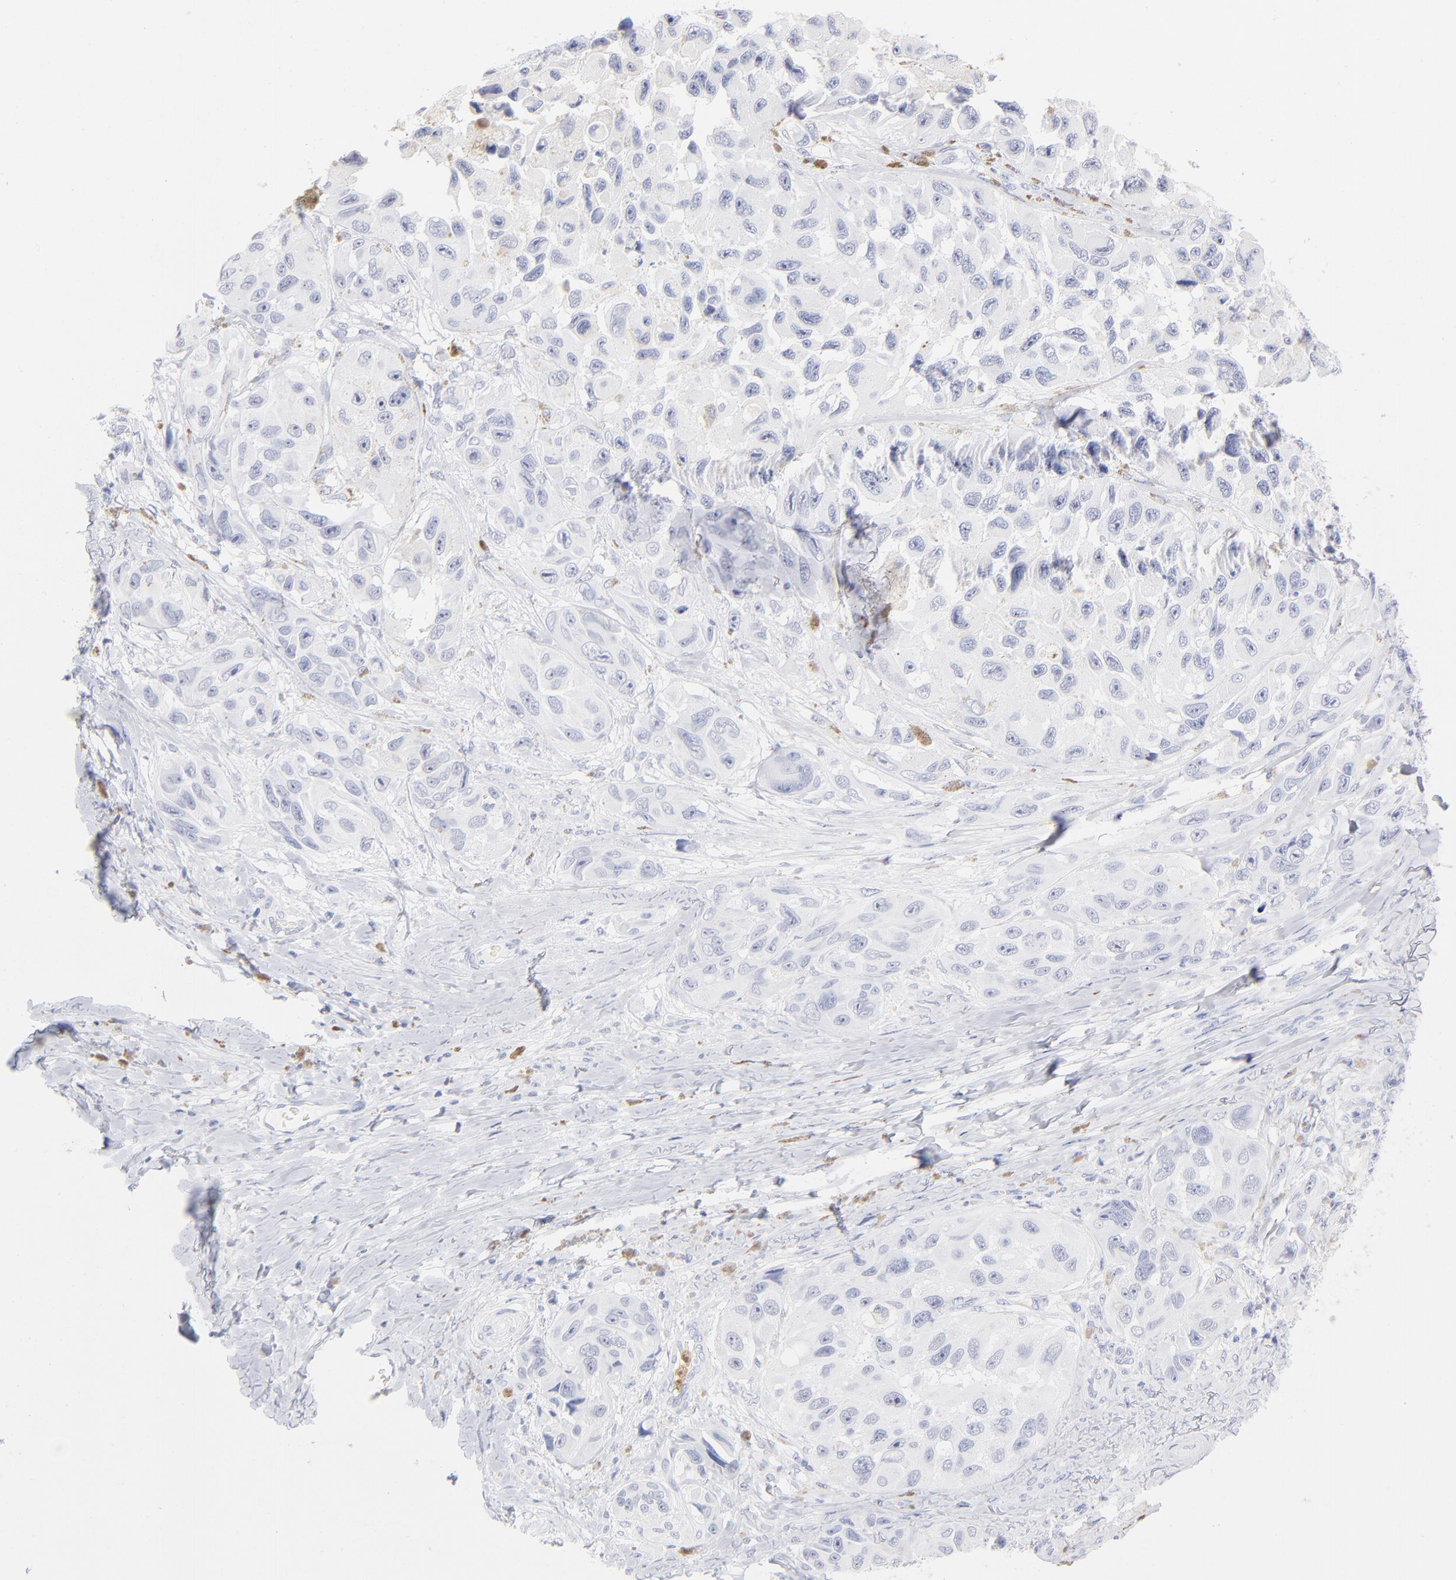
{"staining": {"intensity": "negative", "quantity": "none", "location": "none"}, "tissue": "melanoma", "cell_type": "Tumor cells", "image_type": "cancer", "snomed": [{"axis": "morphology", "description": "Malignant melanoma, NOS"}, {"axis": "topography", "description": "Skin"}], "caption": "Malignant melanoma stained for a protein using immunohistochemistry displays no positivity tumor cells.", "gene": "ARG1", "patient": {"sex": "female", "age": 73}}